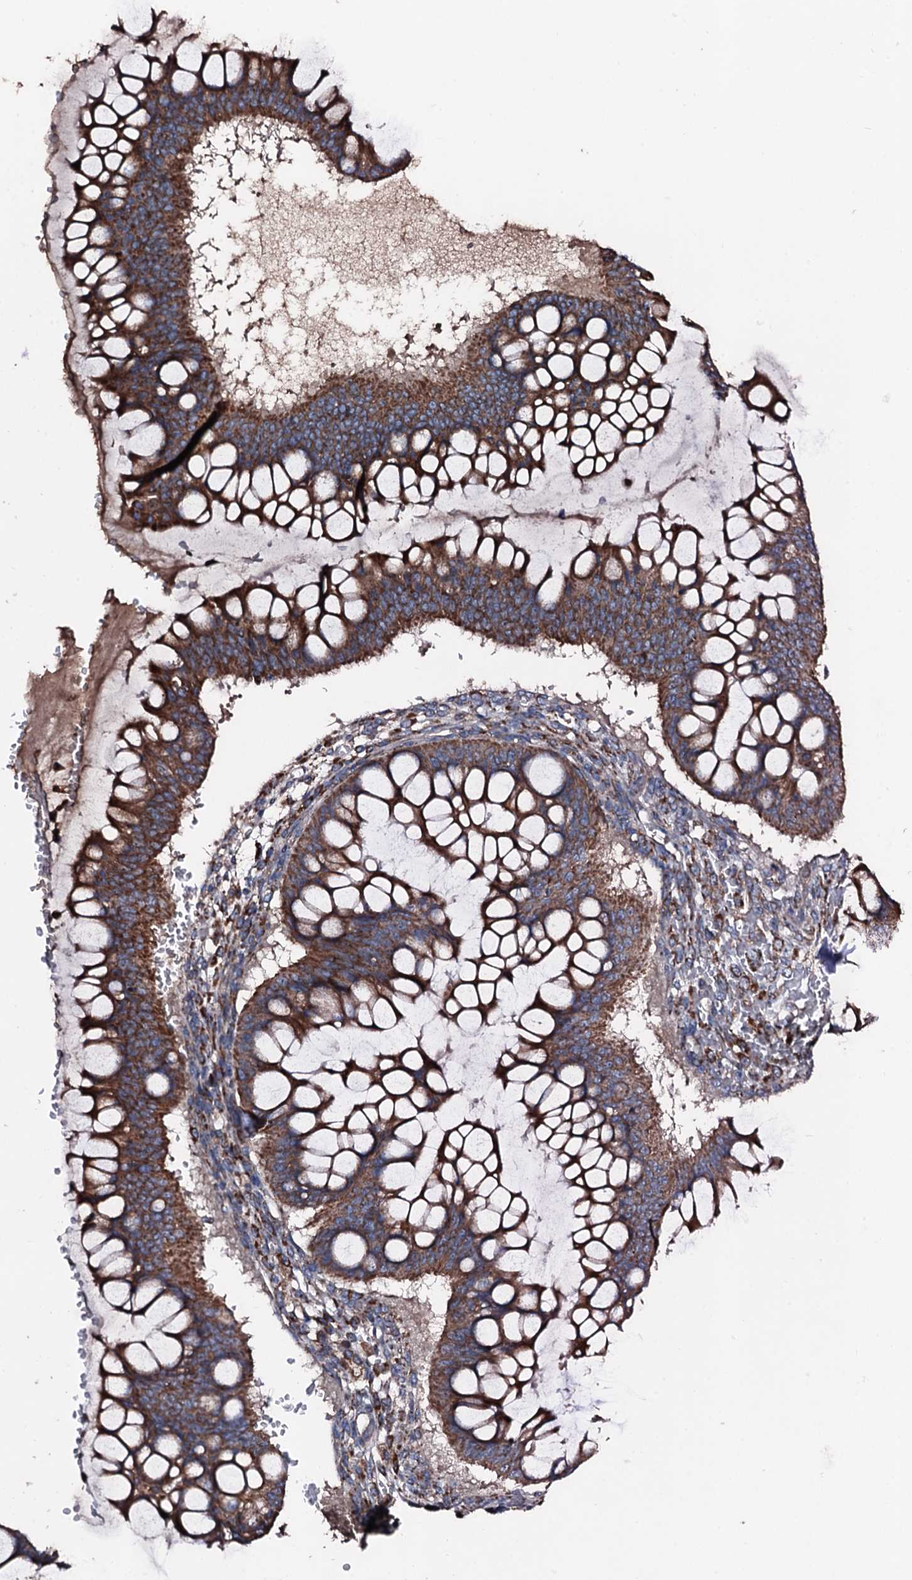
{"staining": {"intensity": "strong", "quantity": ">75%", "location": "cytoplasmic/membranous"}, "tissue": "ovarian cancer", "cell_type": "Tumor cells", "image_type": "cancer", "snomed": [{"axis": "morphology", "description": "Cystadenocarcinoma, mucinous, NOS"}, {"axis": "topography", "description": "Ovary"}], "caption": "Ovarian cancer (mucinous cystadenocarcinoma) stained with a protein marker shows strong staining in tumor cells.", "gene": "ACSS3", "patient": {"sex": "female", "age": 73}}